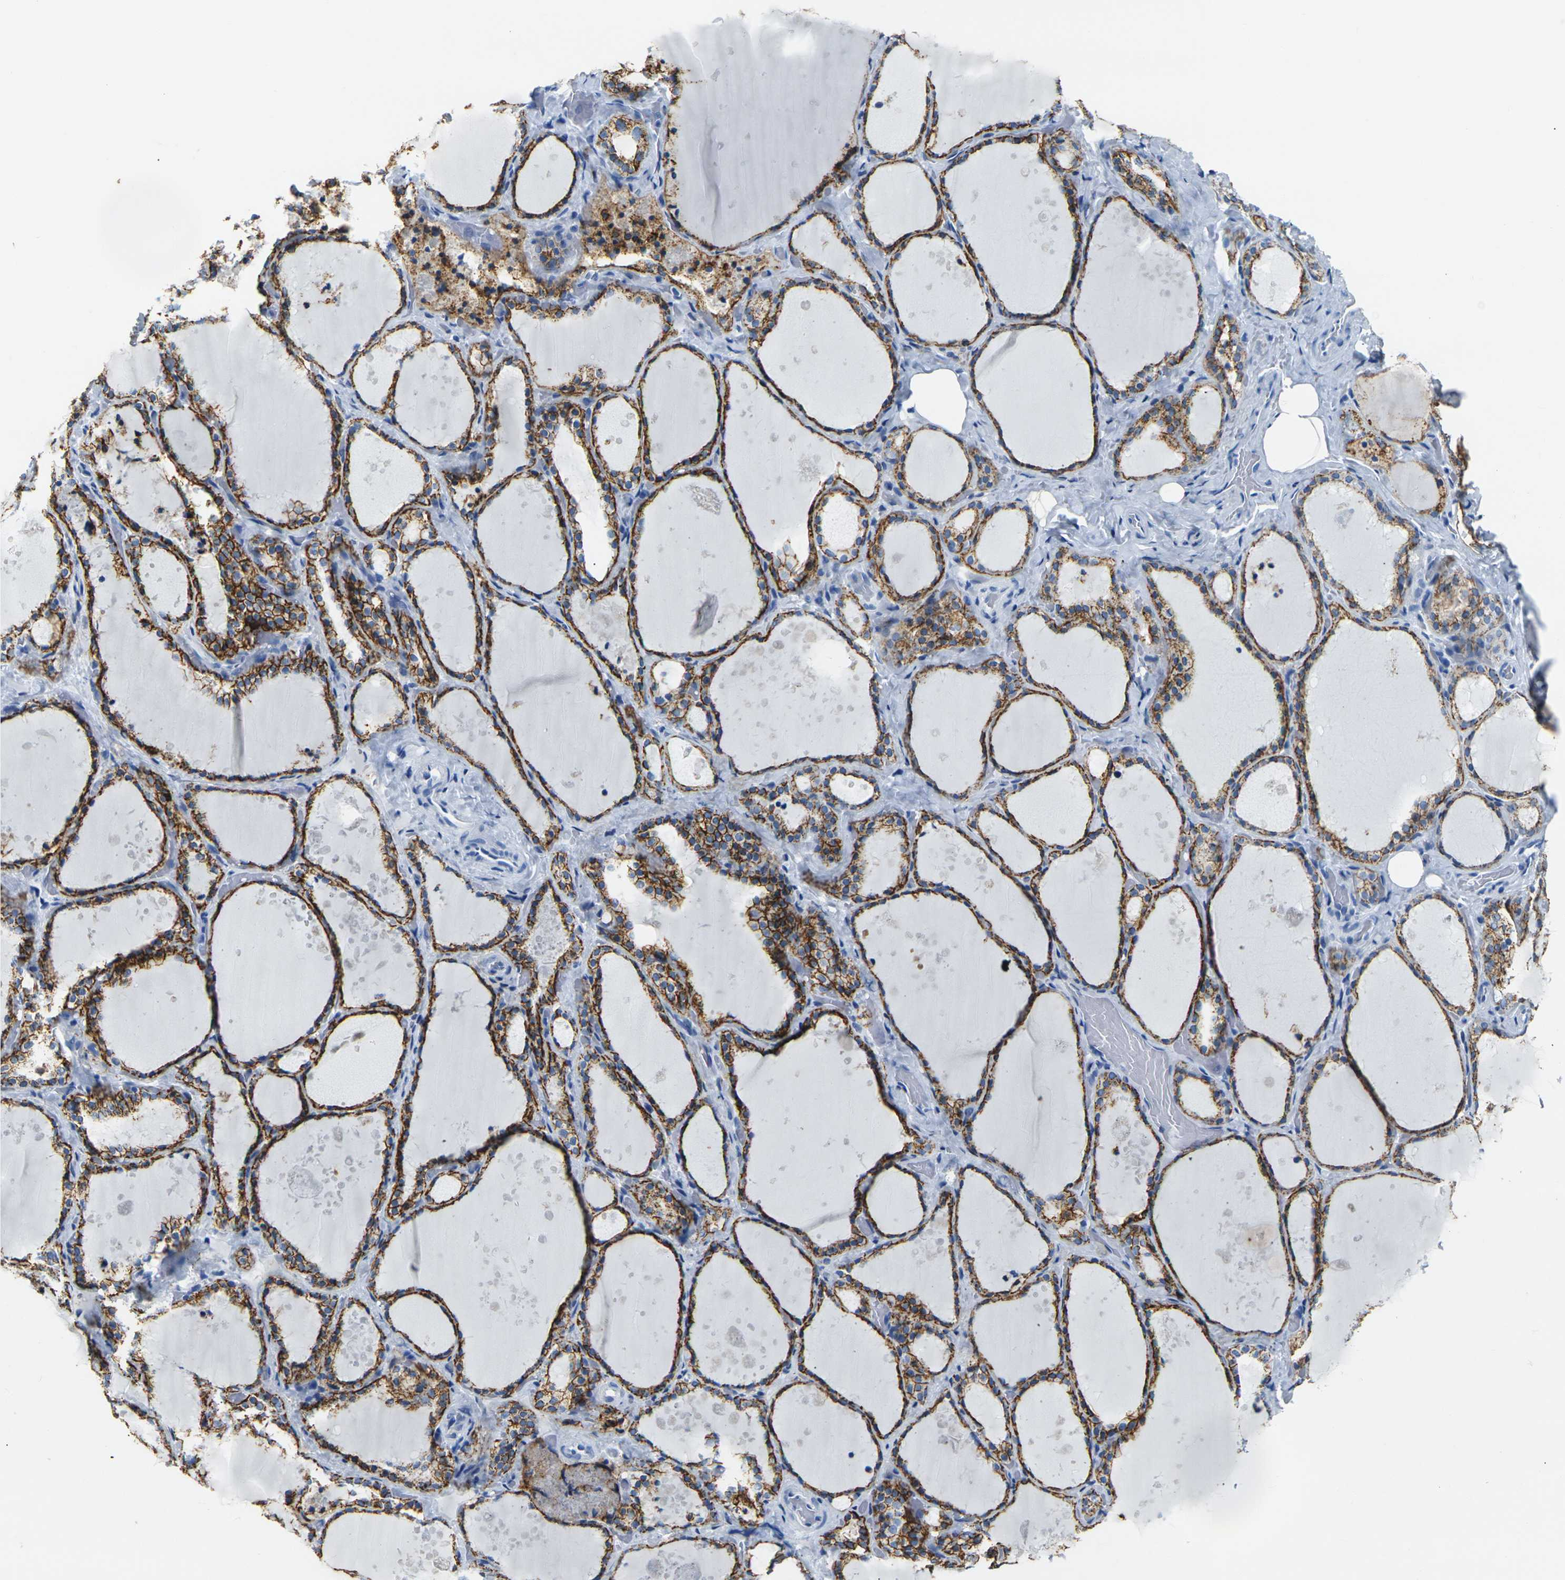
{"staining": {"intensity": "strong", "quantity": ">75%", "location": "cytoplasmic/membranous"}, "tissue": "thyroid gland", "cell_type": "Glandular cells", "image_type": "normal", "snomed": [{"axis": "morphology", "description": "Normal tissue, NOS"}, {"axis": "topography", "description": "Thyroid gland"}], "caption": "Immunohistochemistry staining of normal thyroid gland, which reveals high levels of strong cytoplasmic/membranous positivity in approximately >75% of glandular cells indicating strong cytoplasmic/membranous protein staining. The staining was performed using DAB (brown) for protein detection and nuclei were counterstained in hematoxylin (blue).", "gene": "CLDN7", "patient": {"sex": "female", "age": 44}}